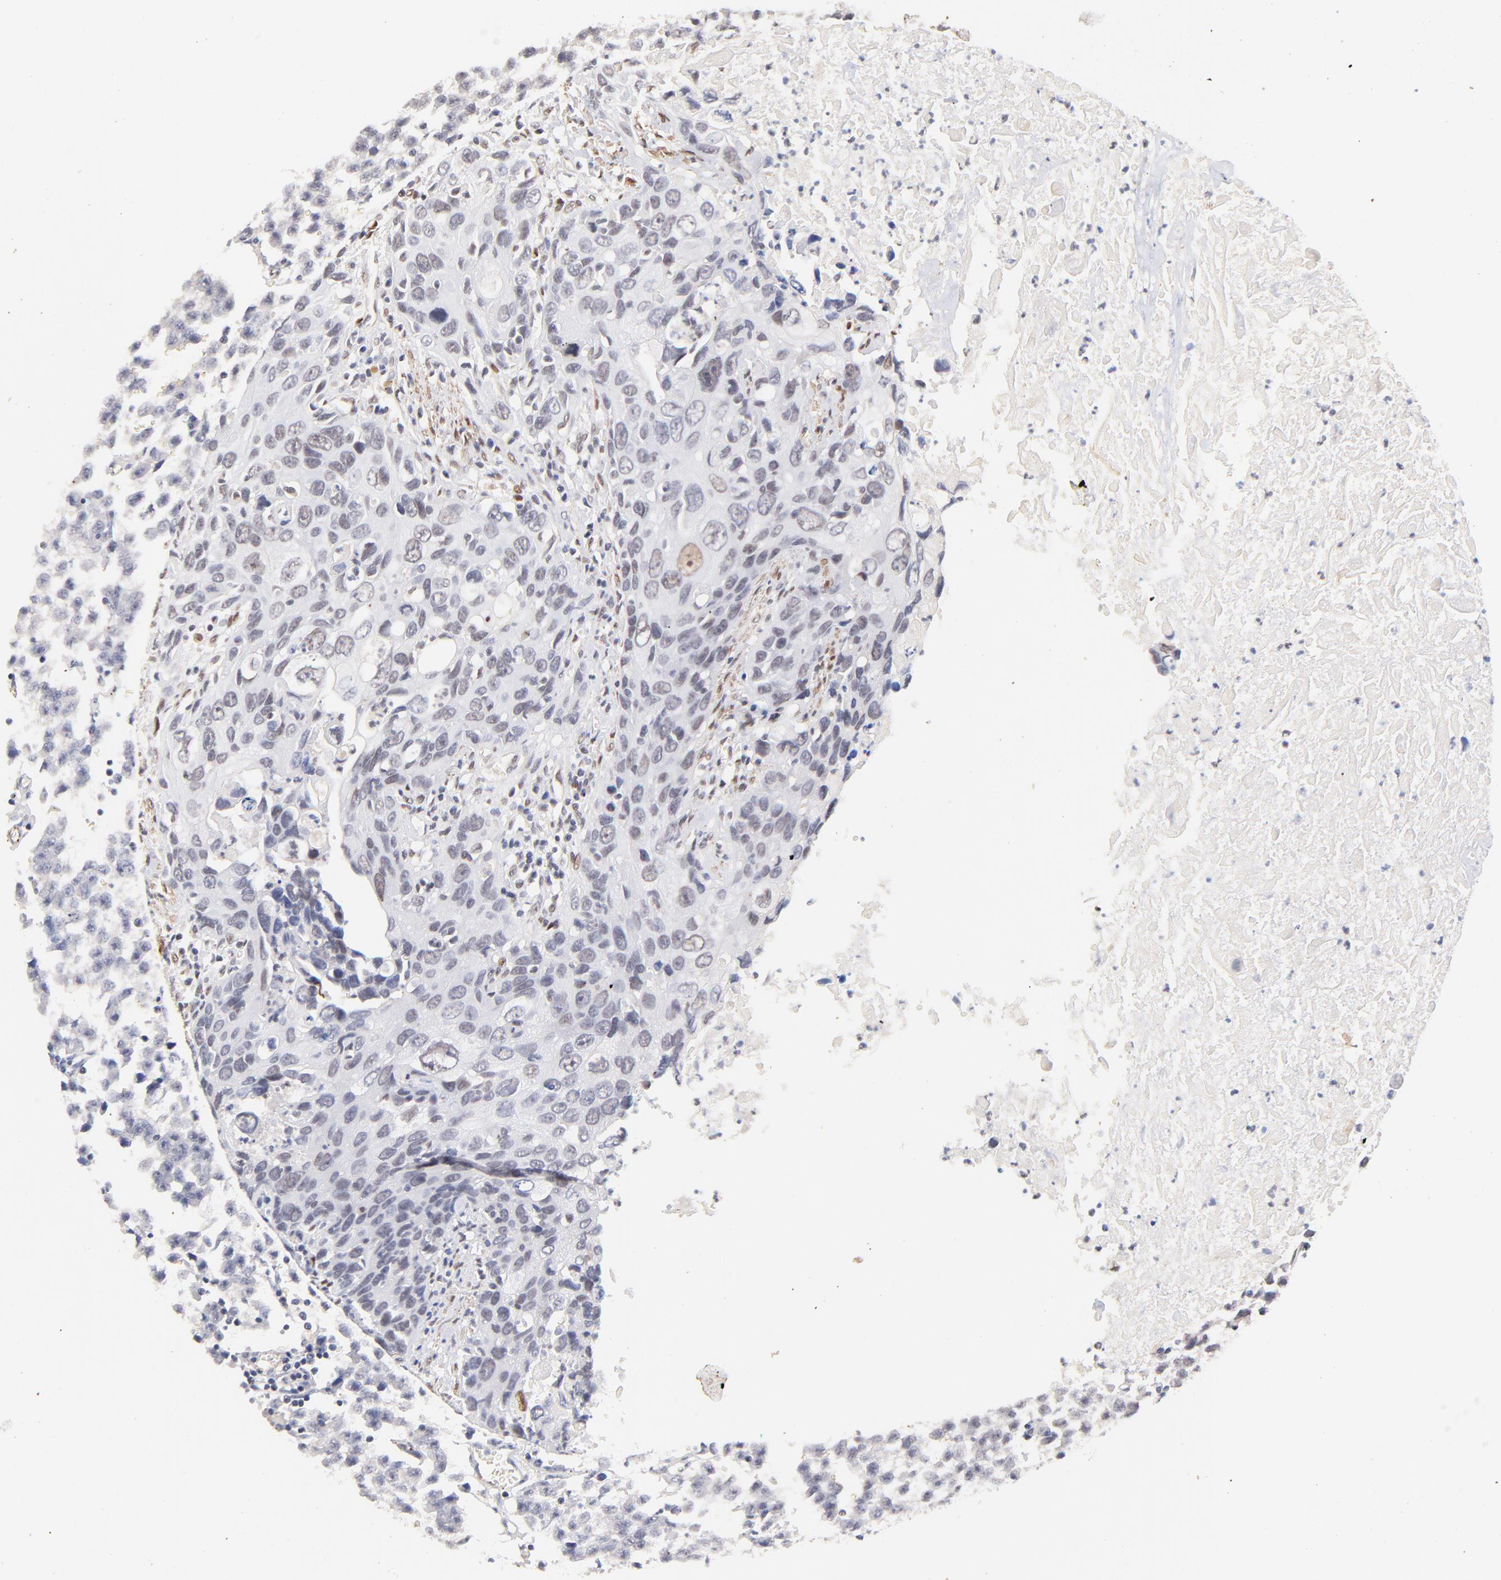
{"staining": {"intensity": "weak", "quantity": "<25%", "location": "nuclear"}, "tissue": "urothelial cancer", "cell_type": "Tumor cells", "image_type": "cancer", "snomed": [{"axis": "morphology", "description": "Urothelial carcinoma, High grade"}, {"axis": "topography", "description": "Urinary bladder"}], "caption": "A micrograph of human urothelial cancer is negative for staining in tumor cells.", "gene": "ZFP92", "patient": {"sex": "male", "age": 71}}